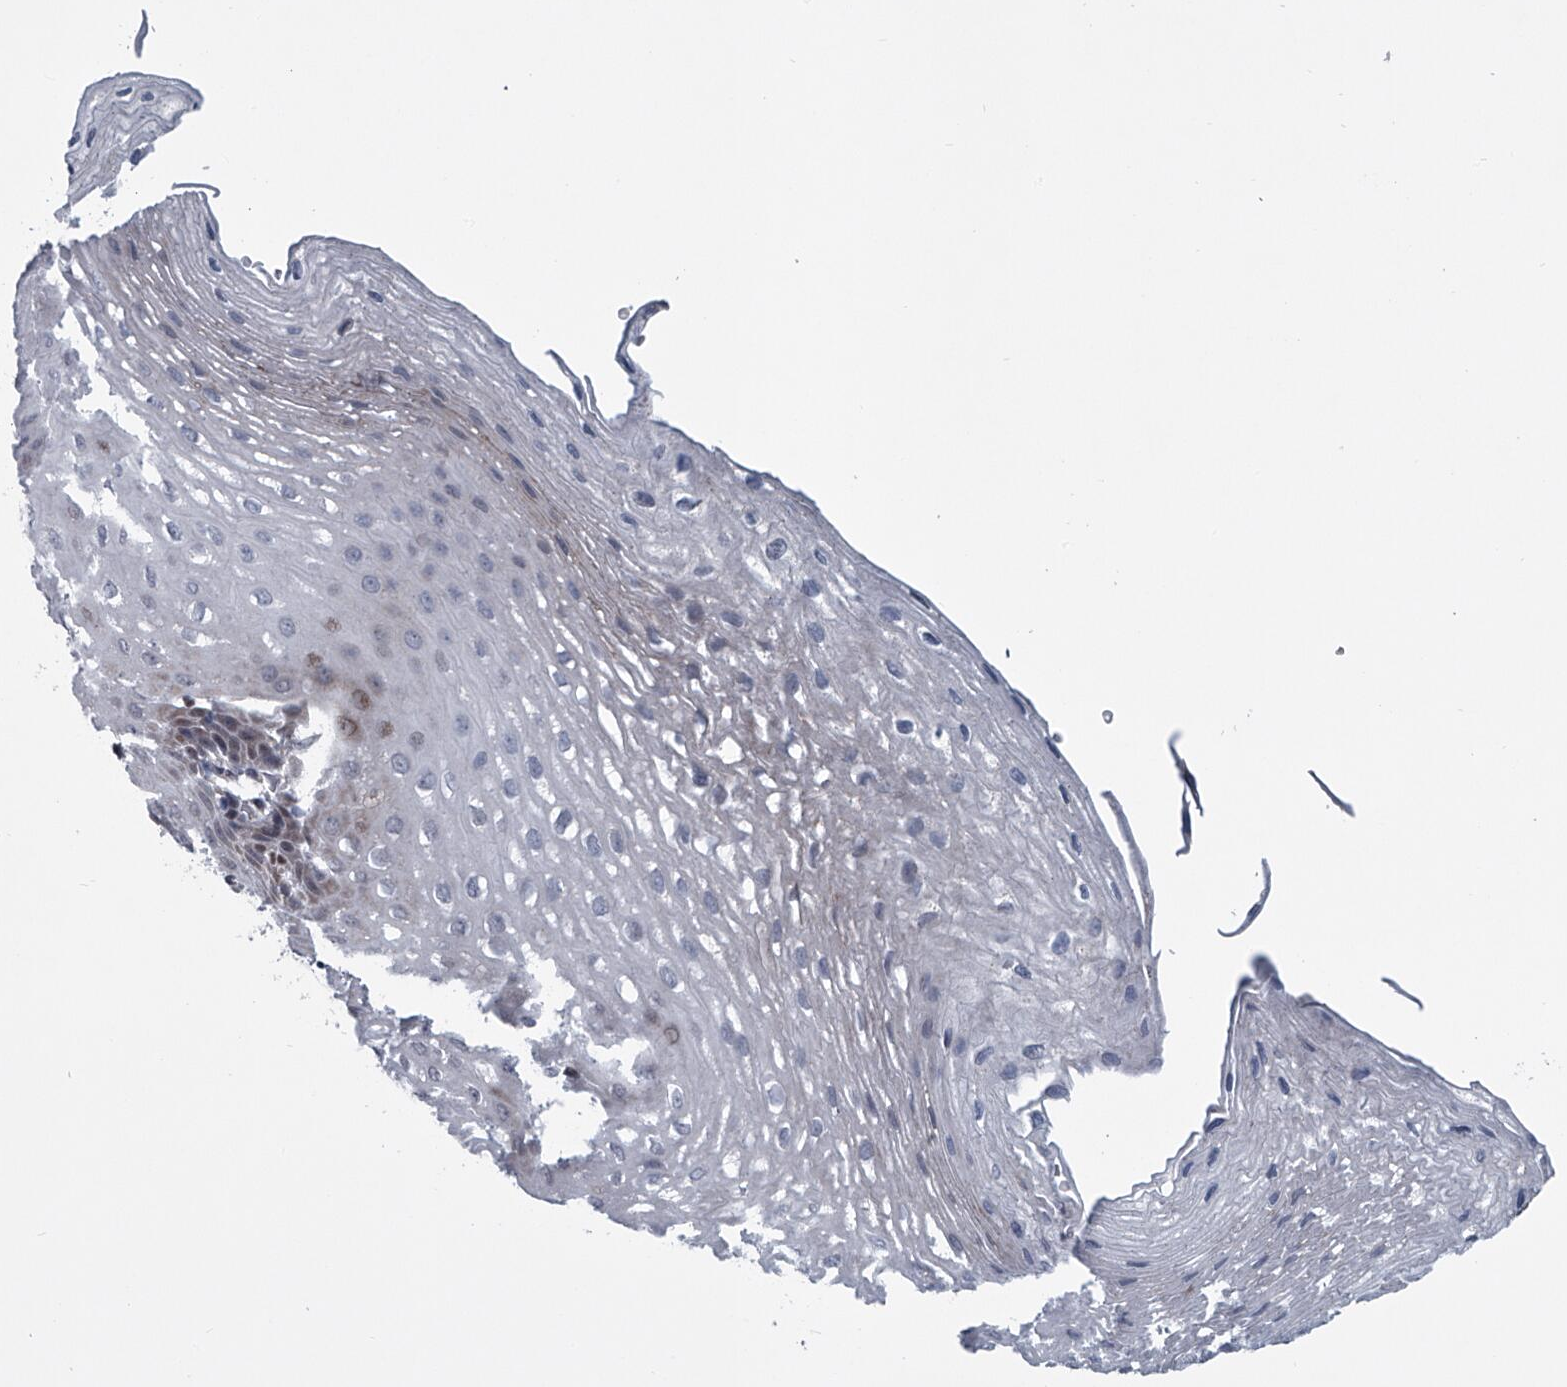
{"staining": {"intensity": "weak", "quantity": "<25%", "location": "nuclear"}, "tissue": "esophagus", "cell_type": "Squamous epithelial cells", "image_type": "normal", "snomed": [{"axis": "morphology", "description": "Normal tissue, NOS"}, {"axis": "topography", "description": "Esophagus"}], "caption": "High magnification brightfield microscopy of normal esophagus stained with DAB (brown) and counterstained with hematoxylin (blue): squamous epithelial cells show no significant expression. (DAB (3,3'-diaminobenzidine) immunohistochemistry (IHC) visualized using brightfield microscopy, high magnification).", "gene": "PPP2R5D", "patient": {"sex": "female", "age": 66}}